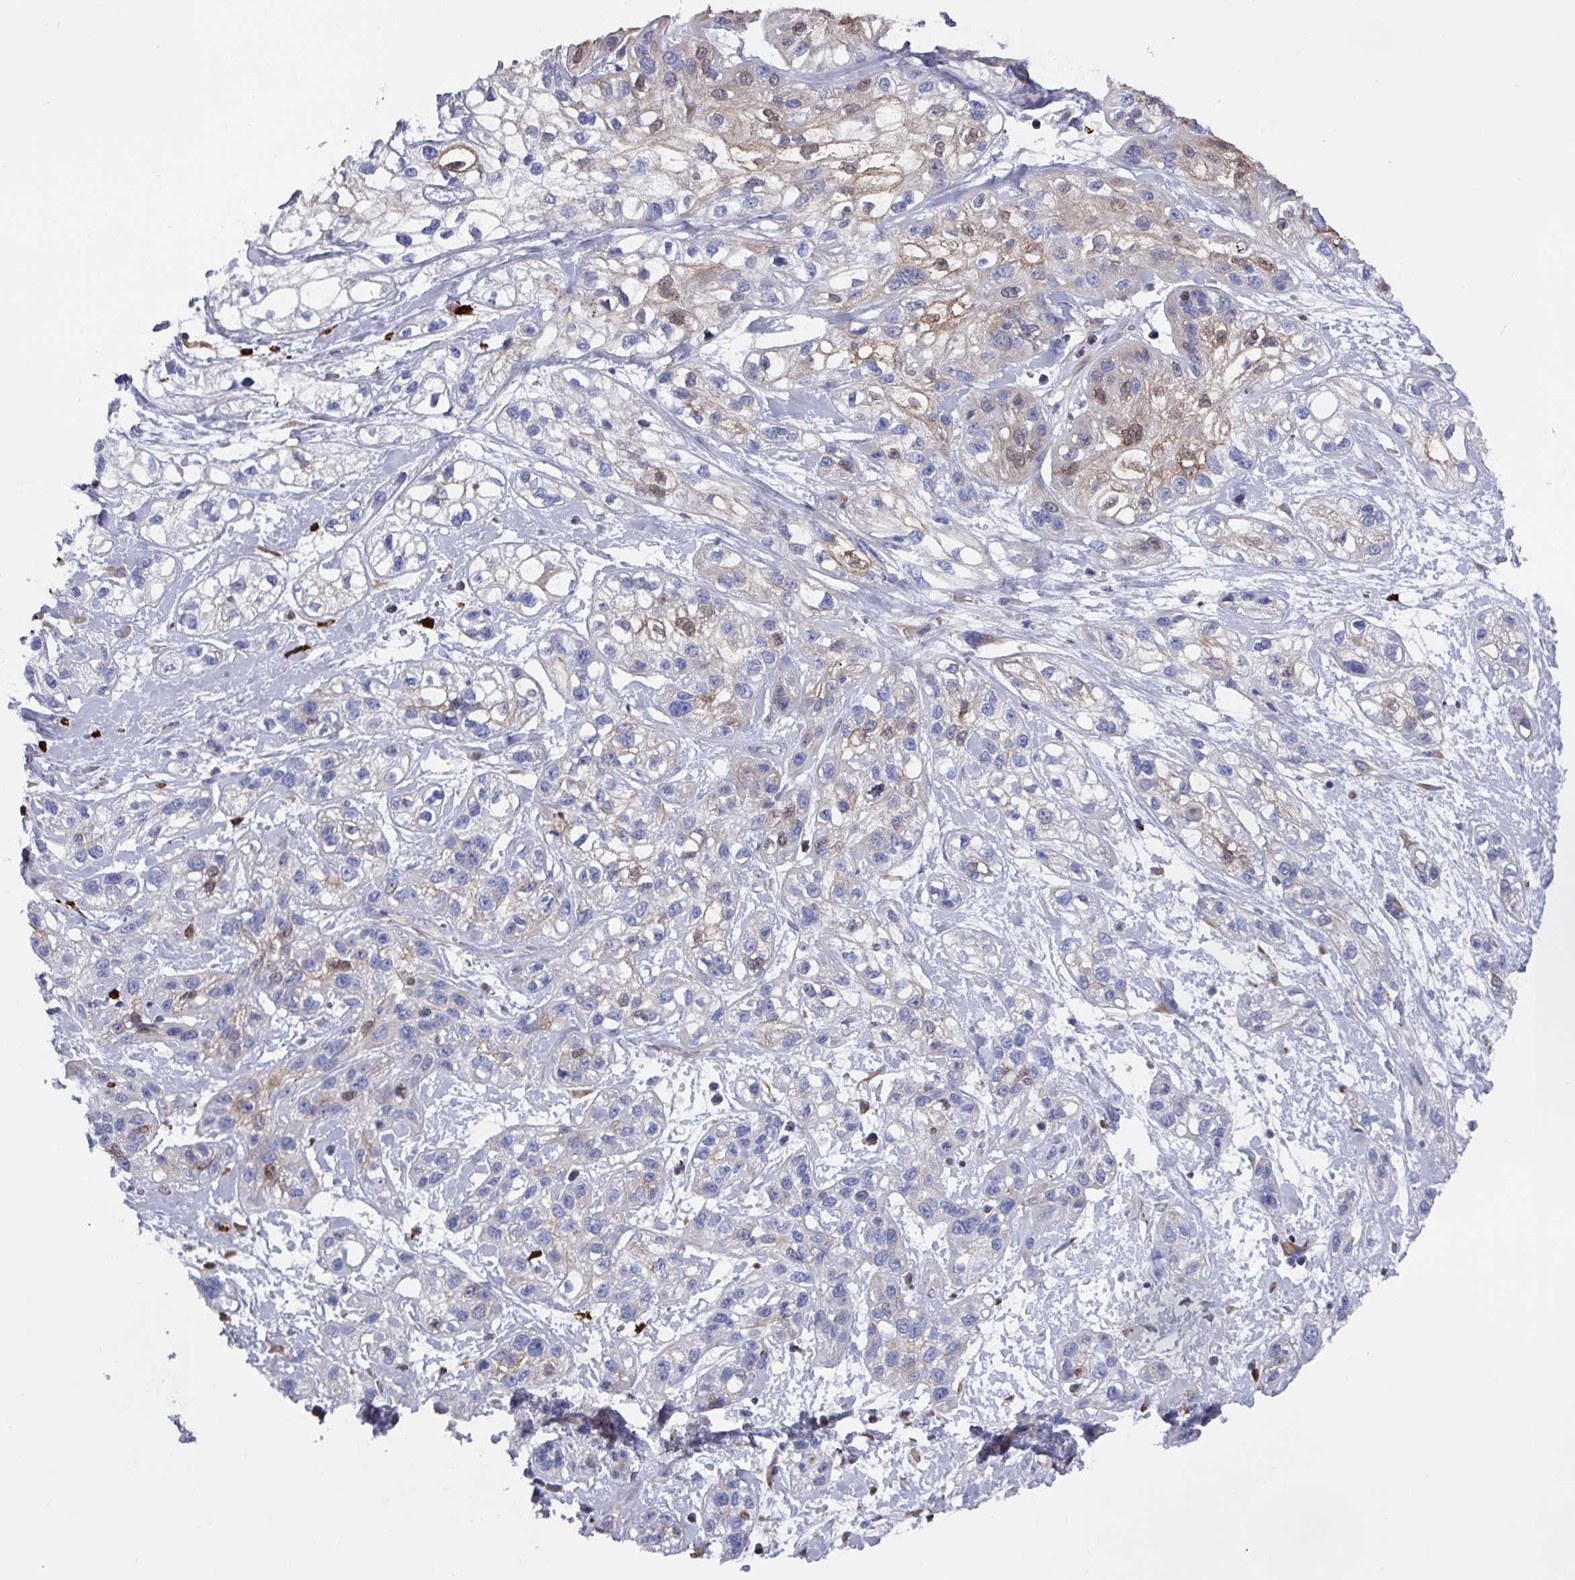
{"staining": {"intensity": "weak", "quantity": "<25%", "location": "cytoplasmic/membranous,nuclear"}, "tissue": "skin cancer", "cell_type": "Tumor cells", "image_type": "cancer", "snomed": [{"axis": "morphology", "description": "Squamous cell carcinoma, NOS"}, {"axis": "topography", "description": "Skin"}], "caption": "A high-resolution micrograph shows immunohistochemistry staining of squamous cell carcinoma (skin), which exhibits no significant expression in tumor cells. Nuclei are stained in blue.", "gene": "UQCC2", "patient": {"sex": "male", "age": 82}}